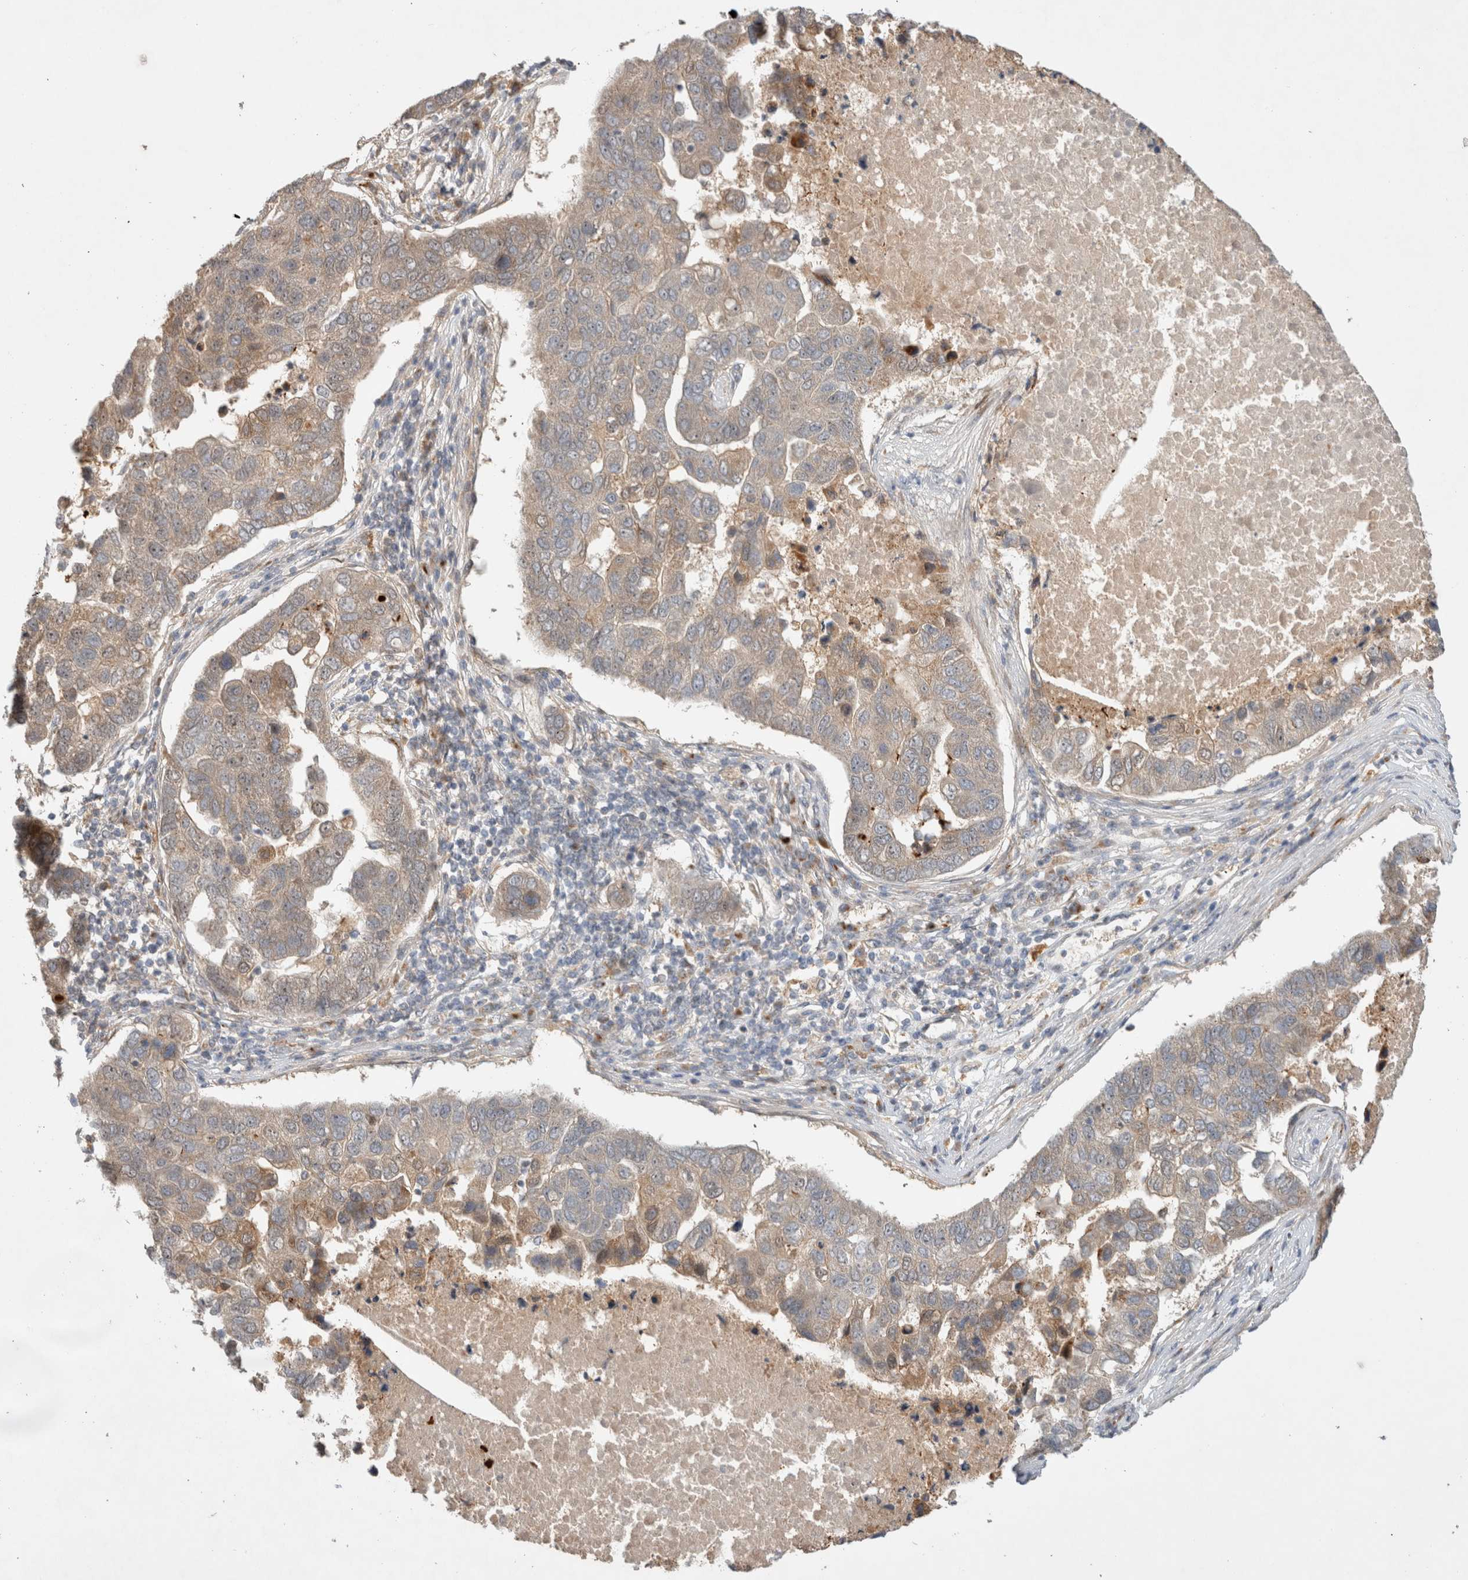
{"staining": {"intensity": "weak", "quantity": "<25%", "location": "cytoplasmic/membranous"}, "tissue": "pancreatic cancer", "cell_type": "Tumor cells", "image_type": "cancer", "snomed": [{"axis": "morphology", "description": "Adenocarcinoma, NOS"}, {"axis": "topography", "description": "Pancreas"}], "caption": "The micrograph shows no staining of tumor cells in adenocarcinoma (pancreatic).", "gene": "OTUD6B", "patient": {"sex": "female", "age": 61}}